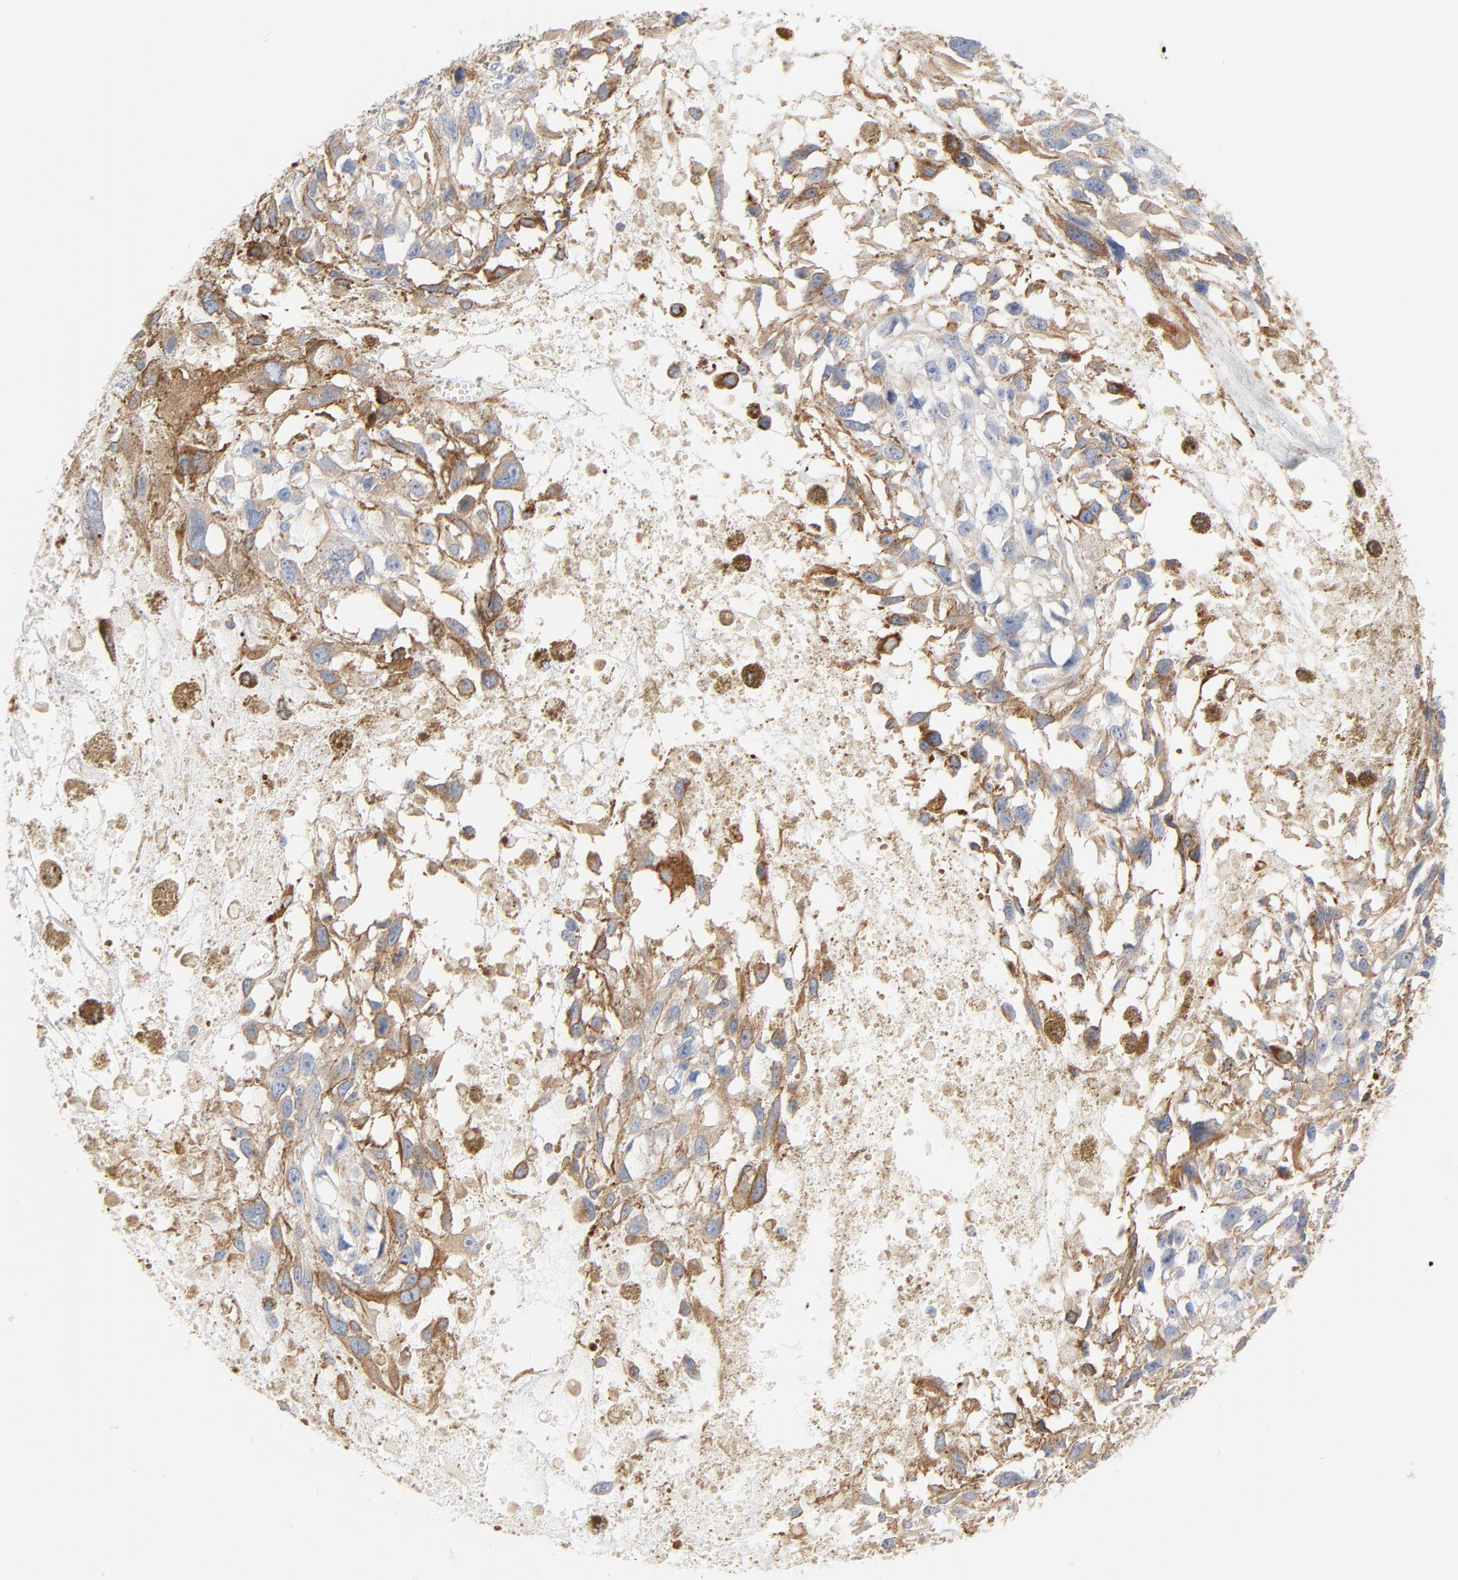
{"staining": {"intensity": "negative", "quantity": "none", "location": "none"}, "tissue": "melanoma", "cell_type": "Tumor cells", "image_type": "cancer", "snomed": [{"axis": "morphology", "description": "Malignant melanoma, Metastatic site"}, {"axis": "topography", "description": "Lymph node"}], "caption": "This is a photomicrograph of IHC staining of malignant melanoma (metastatic site), which shows no expression in tumor cells. Nuclei are stained in blue.", "gene": "IFT43", "patient": {"sex": "male", "age": 59}}